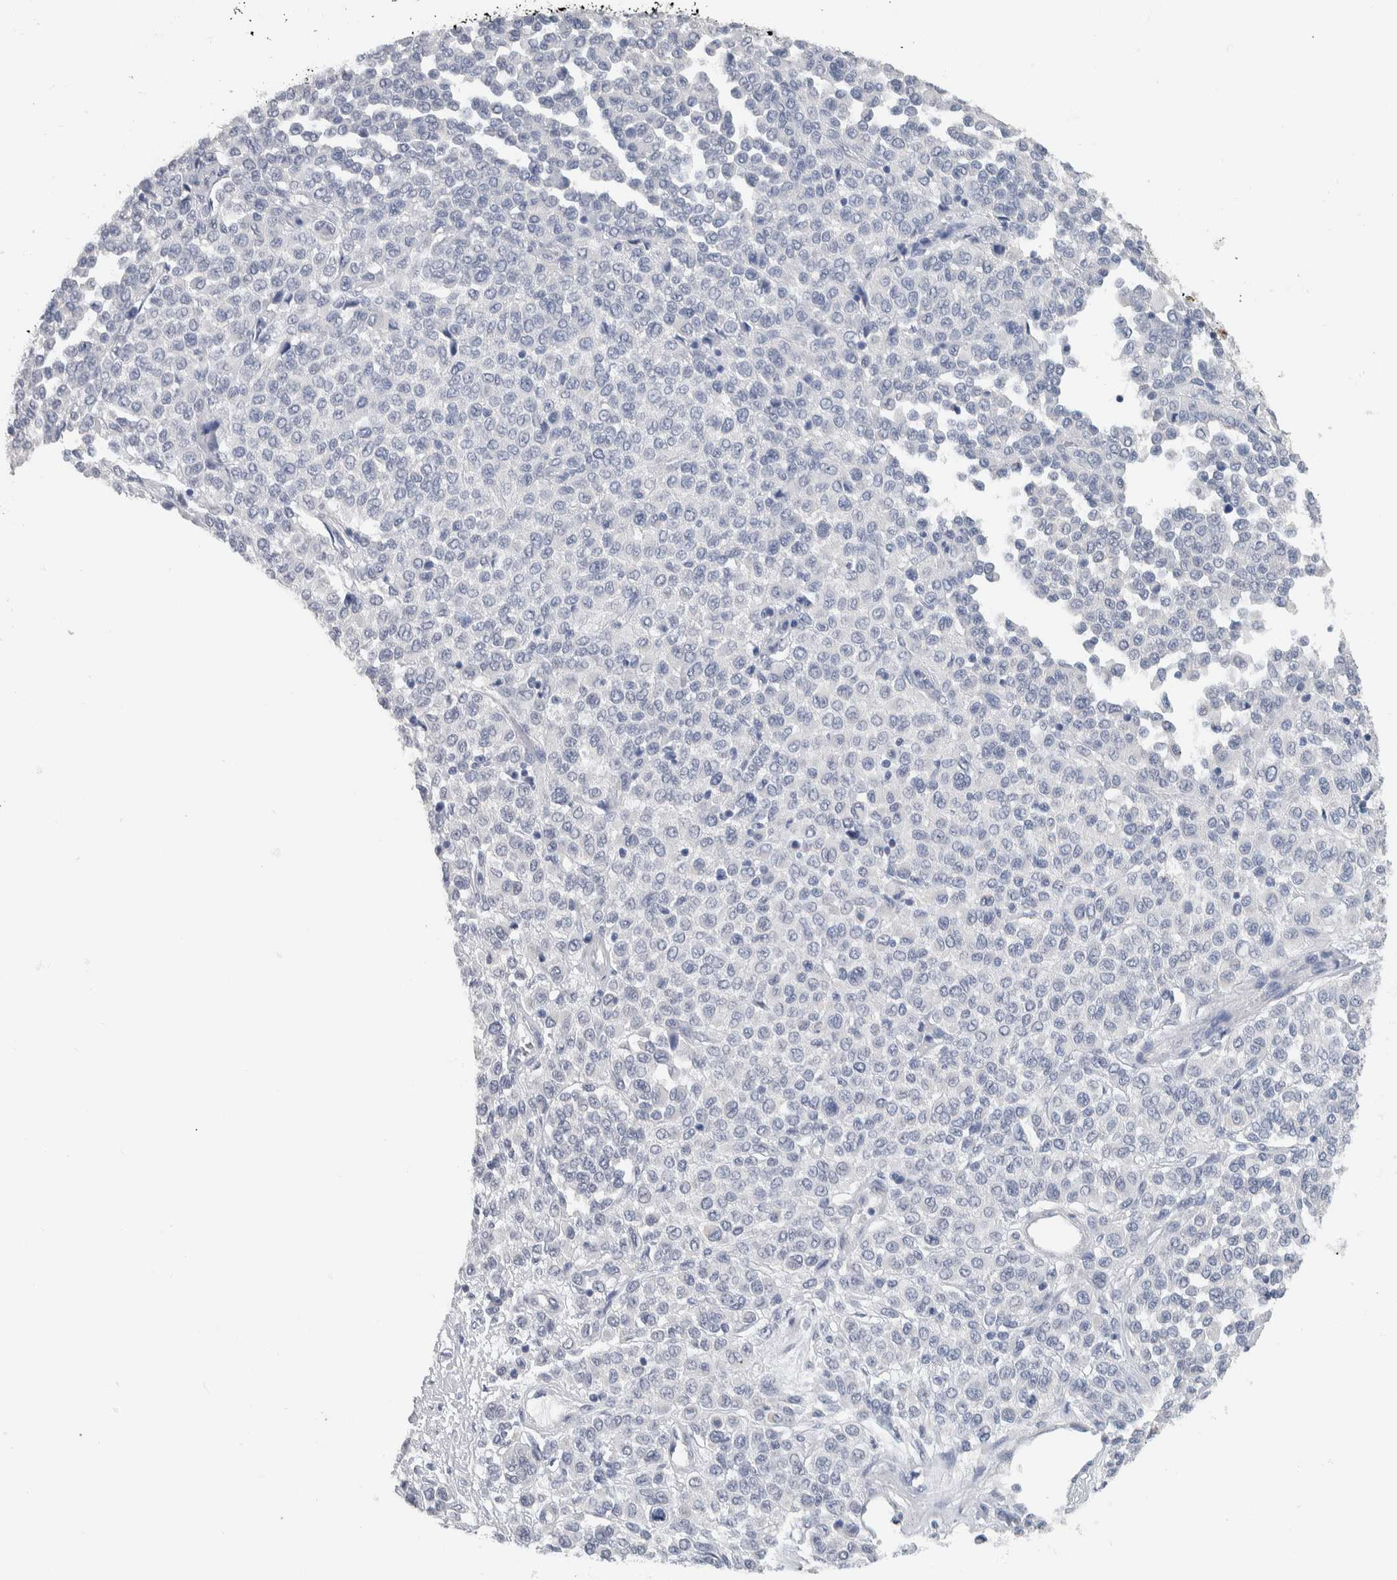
{"staining": {"intensity": "negative", "quantity": "none", "location": "none"}, "tissue": "melanoma", "cell_type": "Tumor cells", "image_type": "cancer", "snomed": [{"axis": "morphology", "description": "Malignant melanoma, Metastatic site"}, {"axis": "topography", "description": "Pancreas"}], "caption": "This image is of malignant melanoma (metastatic site) stained with IHC to label a protein in brown with the nuclei are counter-stained blue. There is no expression in tumor cells.", "gene": "NEFM", "patient": {"sex": "female", "age": 30}}